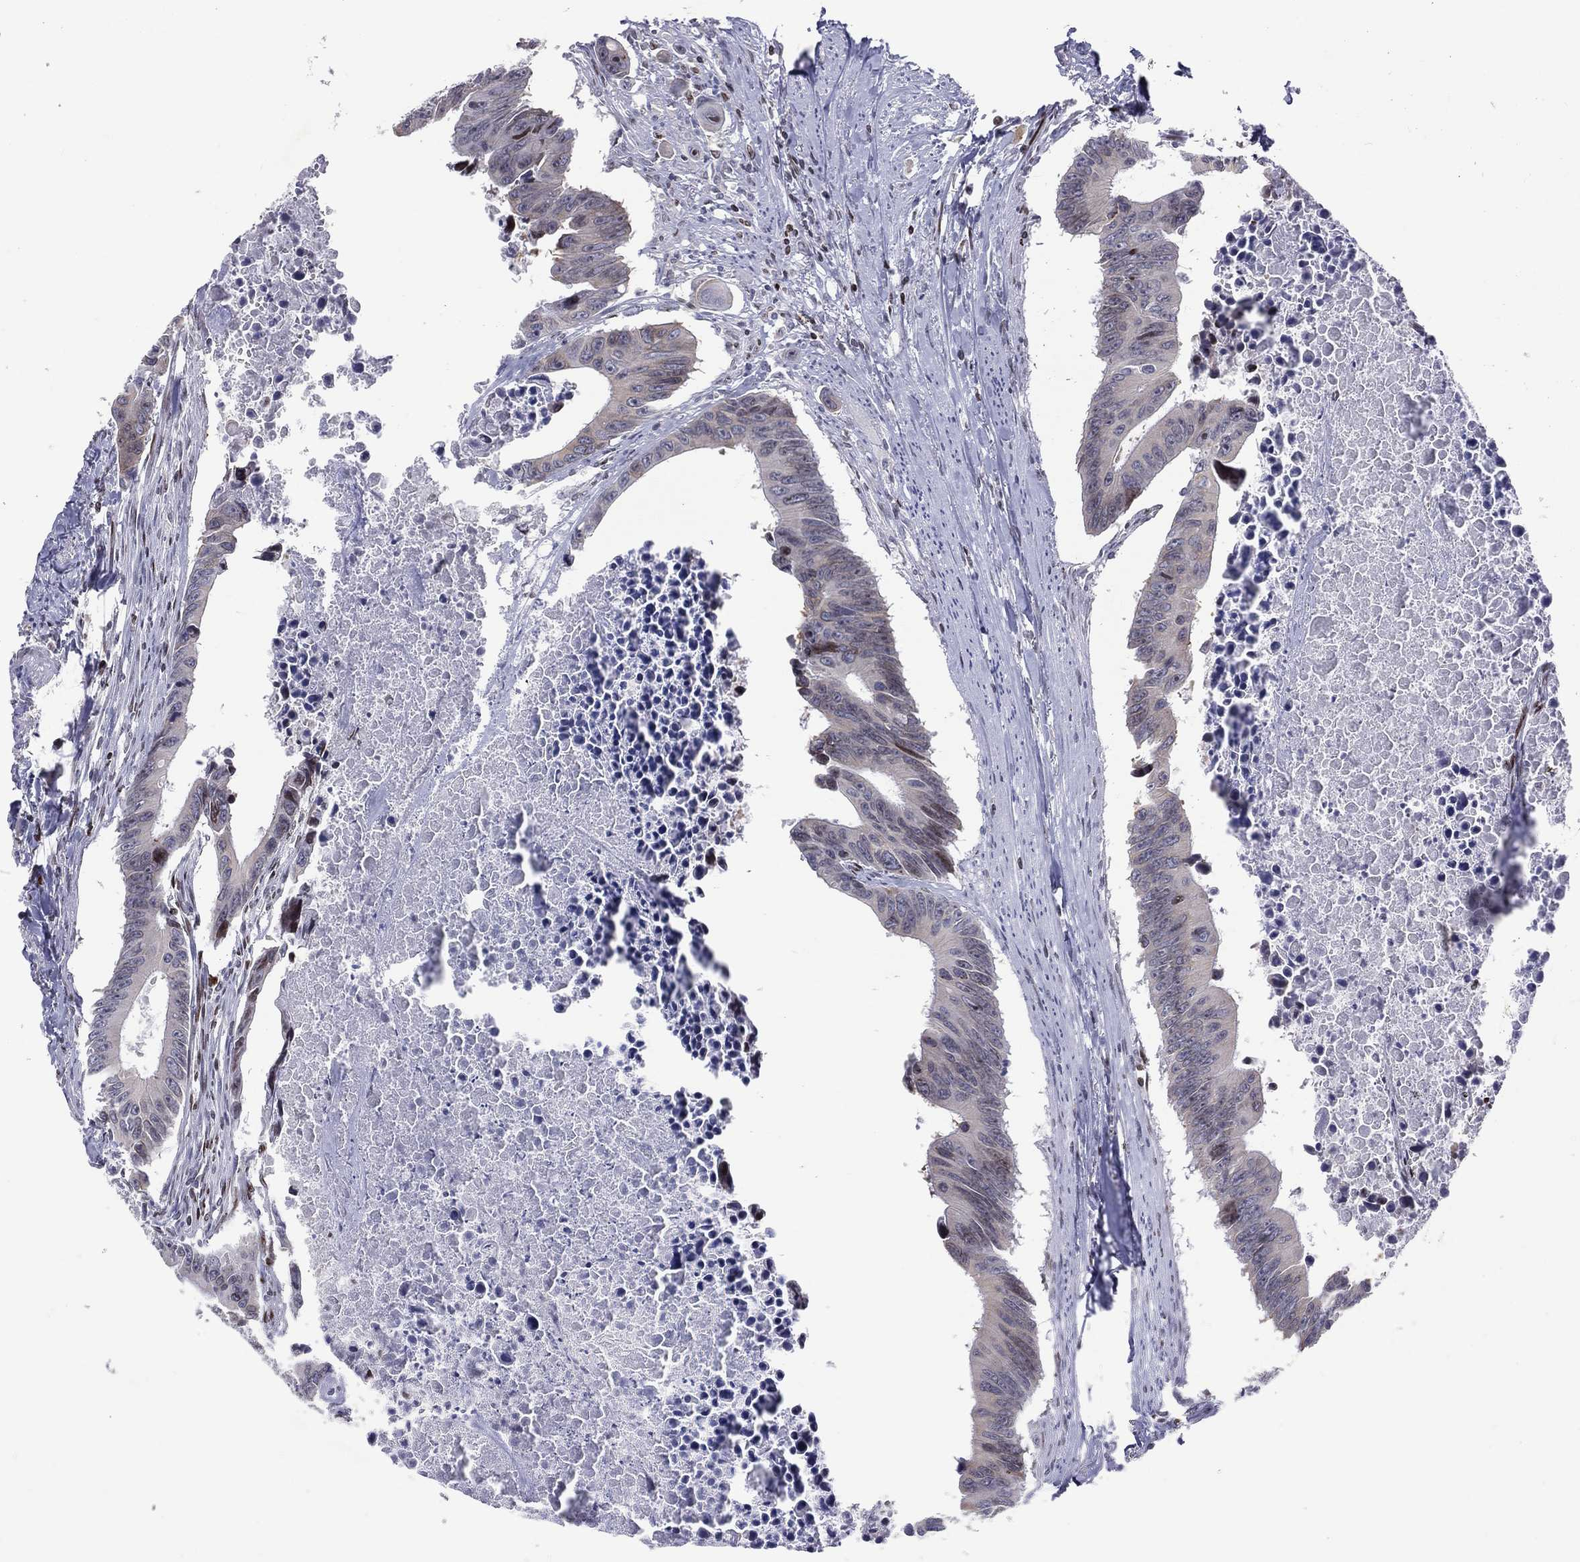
{"staining": {"intensity": "negative", "quantity": "none", "location": "none"}, "tissue": "colorectal cancer", "cell_type": "Tumor cells", "image_type": "cancer", "snomed": [{"axis": "morphology", "description": "Adenocarcinoma, NOS"}, {"axis": "topography", "description": "Colon"}], "caption": "Colorectal cancer (adenocarcinoma) was stained to show a protein in brown. There is no significant staining in tumor cells.", "gene": "DBF4B", "patient": {"sex": "female", "age": 87}}